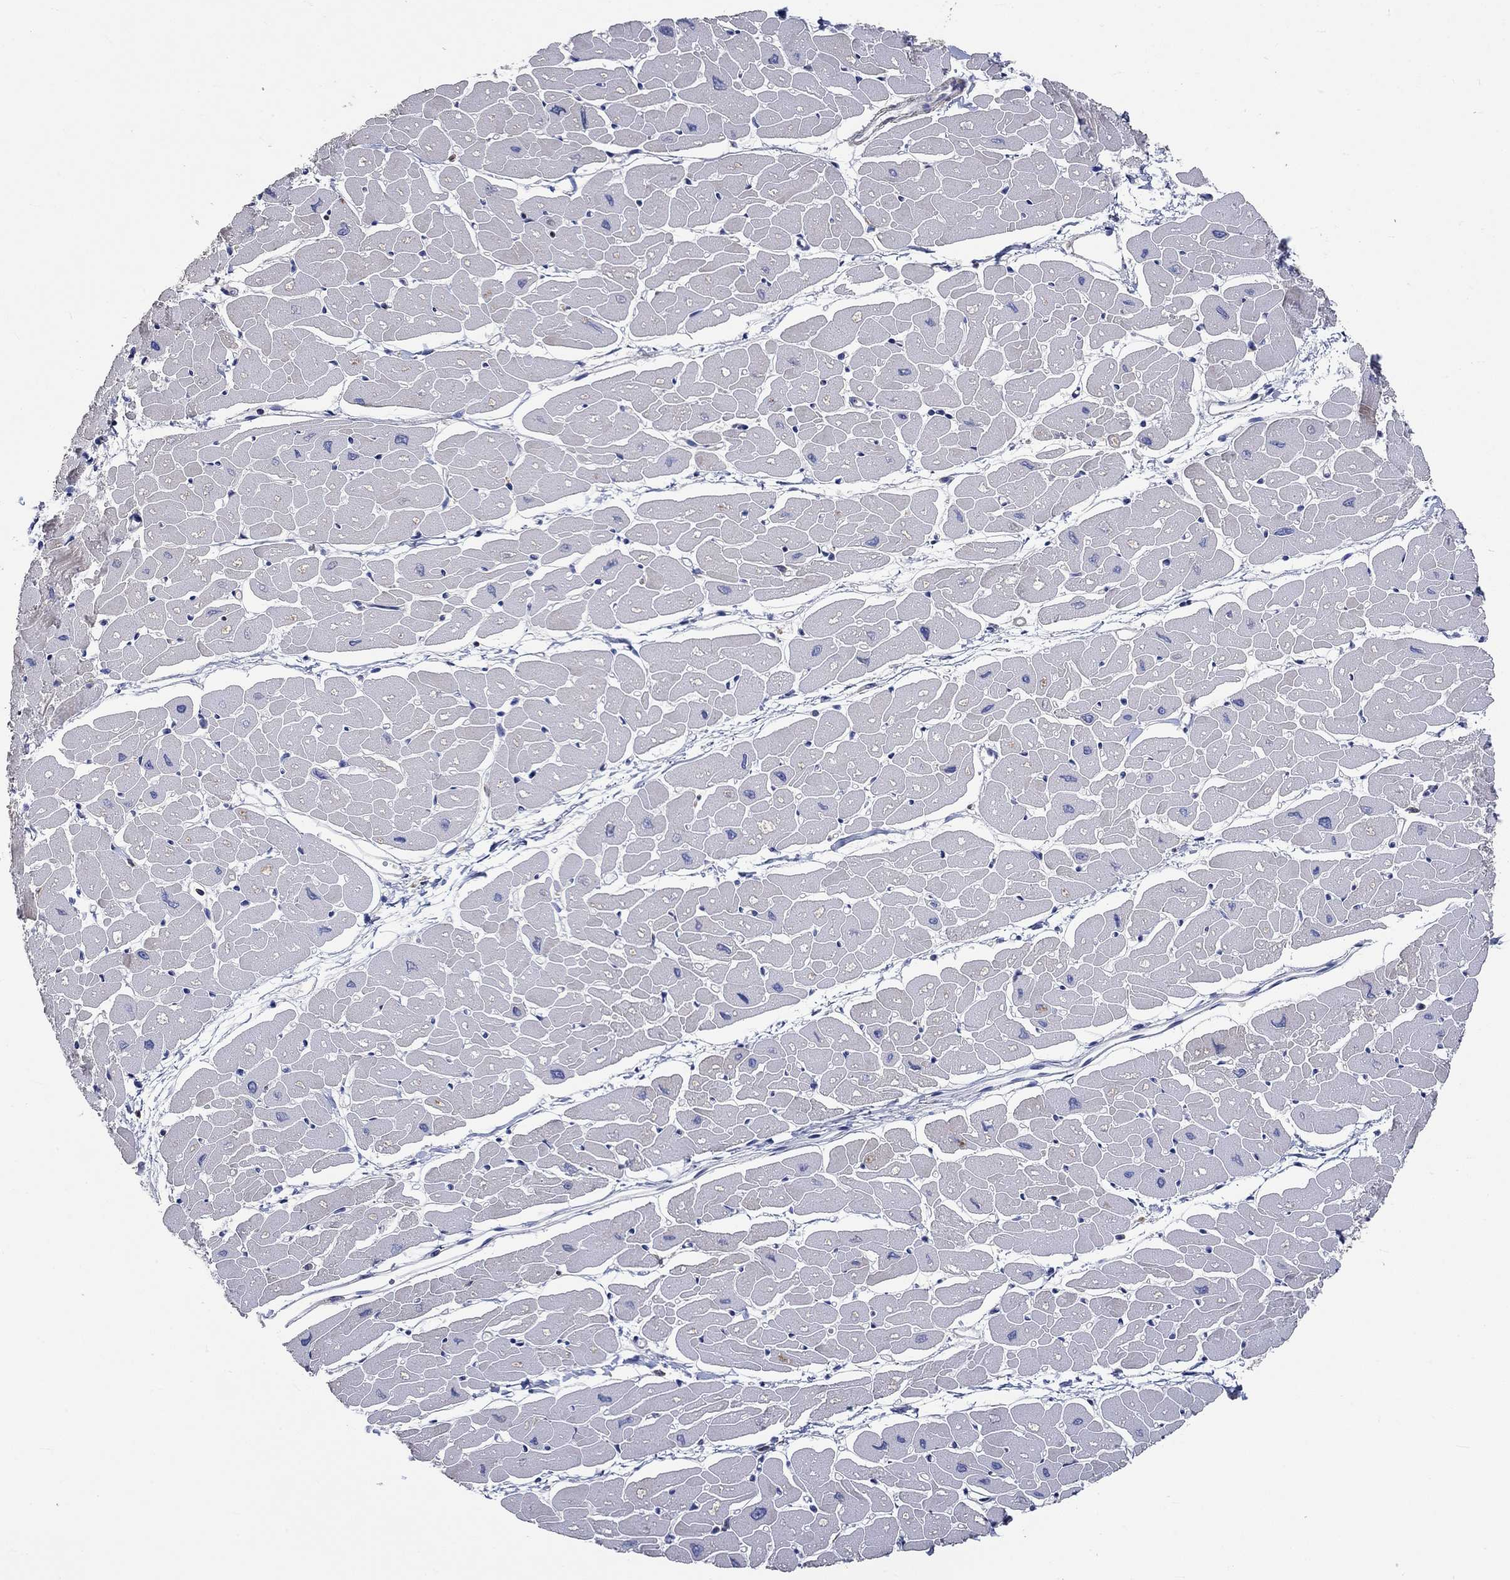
{"staining": {"intensity": "weak", "quantity": "<25%", "location": "cytoplasmic/membranous"}, "tissue": "heart muscle", "cell_type": "Cardiomyocytes", "image_type": "normal", "snomed": [{"axis": "morphology", "description": "Normal tissue, NOS"}, {"axis": "topography", "description": "Heart"}], "caption": "Immunohistochemistry (IHC) photomicrograph of unremarkable heart muscle: heart muscle stained with DAB (3,3'-diaminobenzidine) reveals no significant protein positivity in cardiomyocytes. The staining is performed using DAB (3,3'-diaminobenzidine) brown chromogen with nuclei counter-stained in using hematoxylin.", "gene": "TNFAIP8L3", "patient": {"sex": "male", "age": 57}}